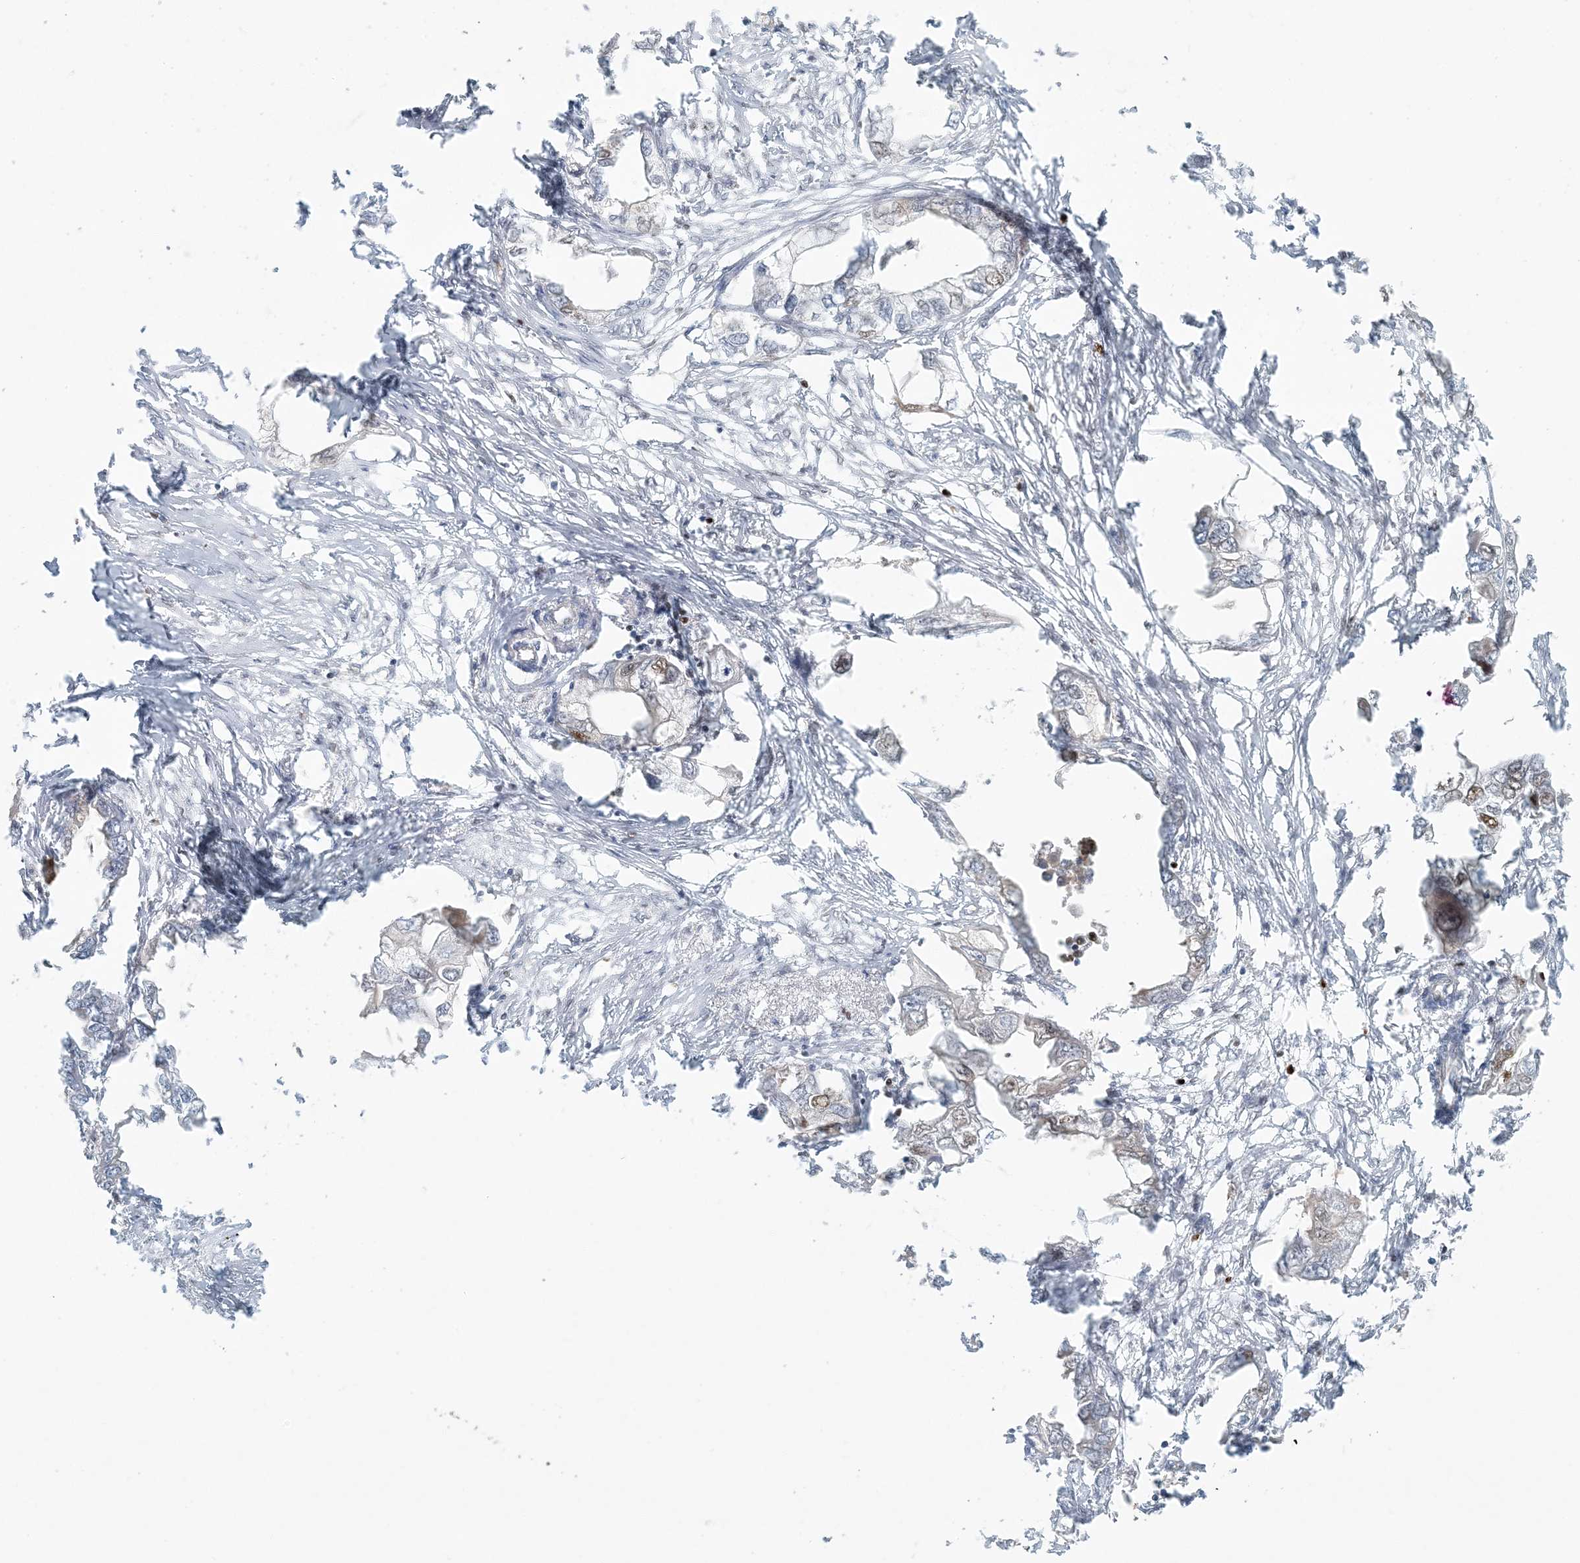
{"staining": {"intensity": "moderate", "quantity": "<25%", "location": "nuclear"}, "tissue": "endometrial cancer", "cell_type": "Tumor cells", "image_type": "cancer", "snomed": [{"axis": "morphology", "description": "Adenocarcinoma, NOS"}, {"axis": "morphology", "description": "Adenocarcinoma, metastatic, NOS"}, {"axis": "topography", "description": "Adipose tissue"}, {"axis": "topography", "description": "Endometrium"}], "caption": "Tumor cells show low levels of moderate nuclear expression in approximately <25% of cells in human endometrial cancer (adenocarcinoma). Ihc stains the protein of interest in brown and the nuclei are stained blue.", "gene": "AK9", "patient": {"sex": "female", "age": 67}}